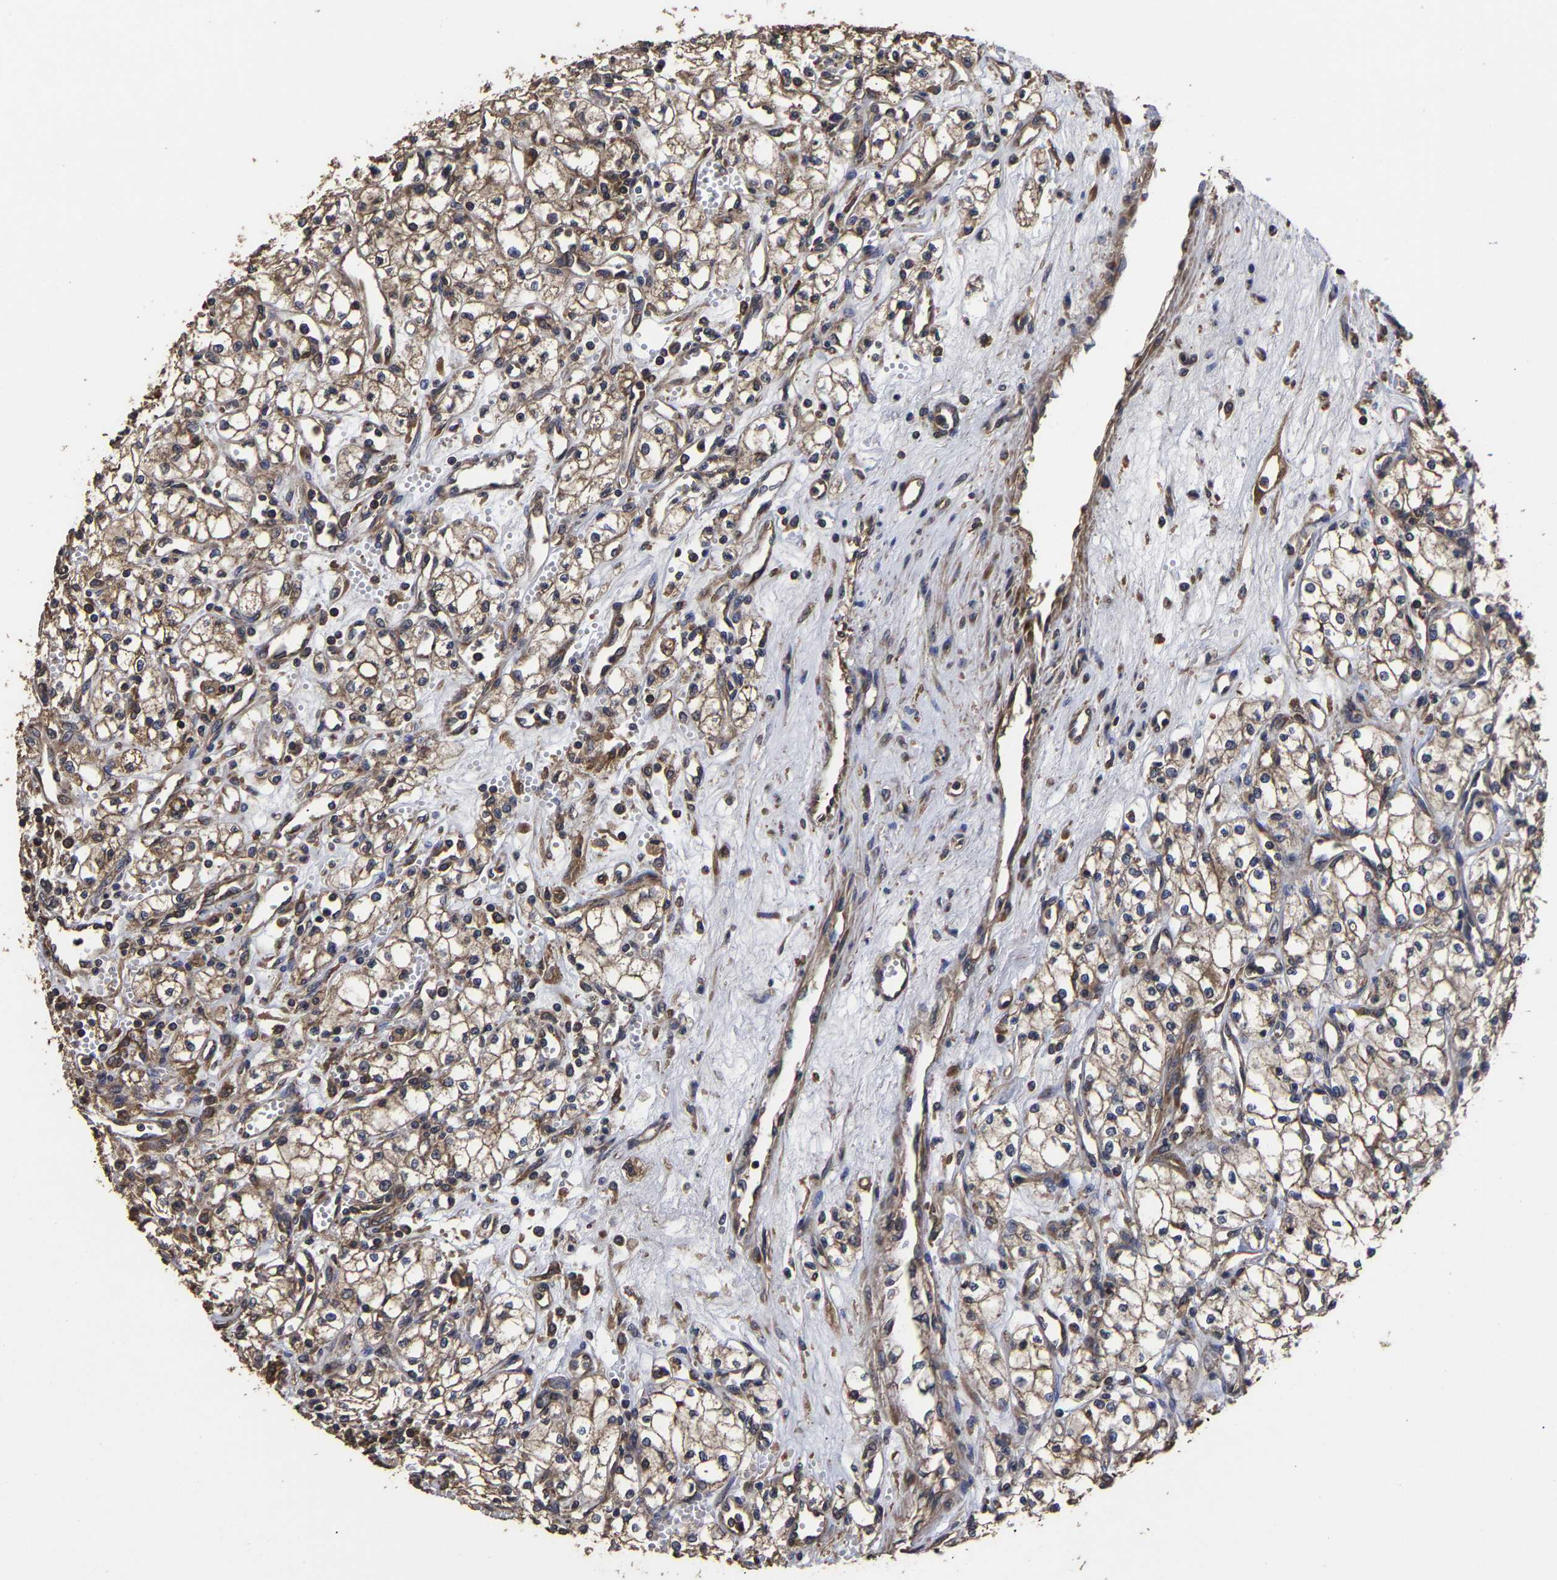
{"staining": {"intensity": "moderate", "quantity": ">75%", "location": "cytoplasmic/membranous"}, "tissue": "renal cancer", "cell_type": "Tumor cells", "image_type": "cancer", "snomed": [{"axis": "morphology", "description": "Adenocarcinoma, NOS"}, {"axis": "topography", "description": "Kidney"}], "caption": "IHC (DAB (3,3'-diaminobenzidine)) staining of human renal cancer (adenocarcinoma) shows moderate cytoplasmic/membranous protein positivity in about >75% of tumor cells. The protein is shown in brown color, while the nuclei are stained blue.", "gene": "ITCH", "patient": {"sex": "male", "age": 59}}